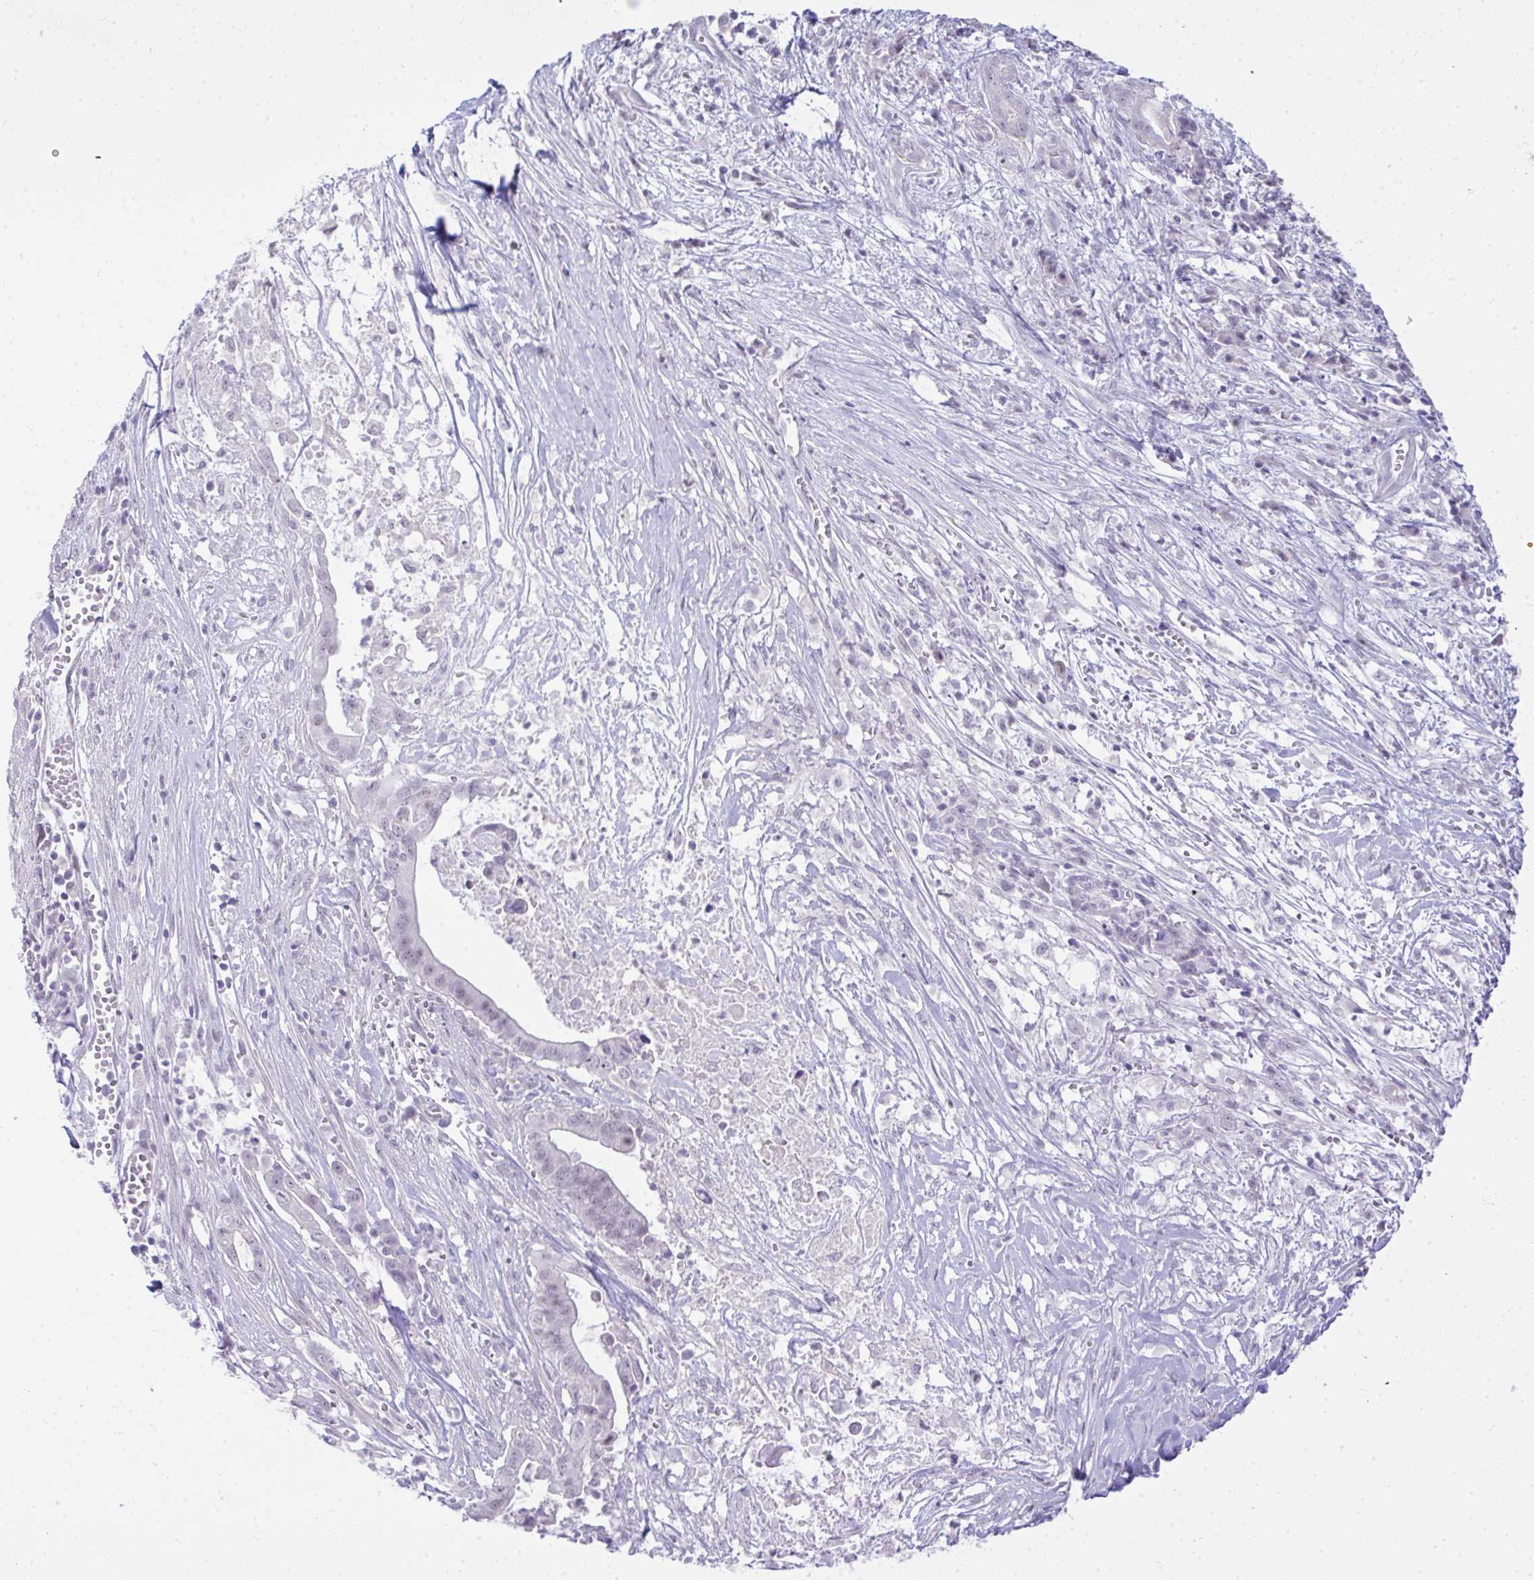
{"staining": {"intensity": "negative", "quantity": "none", "location": "none"}, "tissue": "pancreatic cancer", "cell_type": "Tumor cells", "image_type": "cancer", "snomed": [{"axis": "morphology", "description": "Adenocarcinoma, NOS"}, {"axis": "topography", "description": "Pancreas"}], "caption": "Immunohistochemical staining of adenocarcinoma (pancreatic) exhibits no significant staining in tumor cells.", "gene": "EID3", "patient": {"sex": "male", "age": 61}}